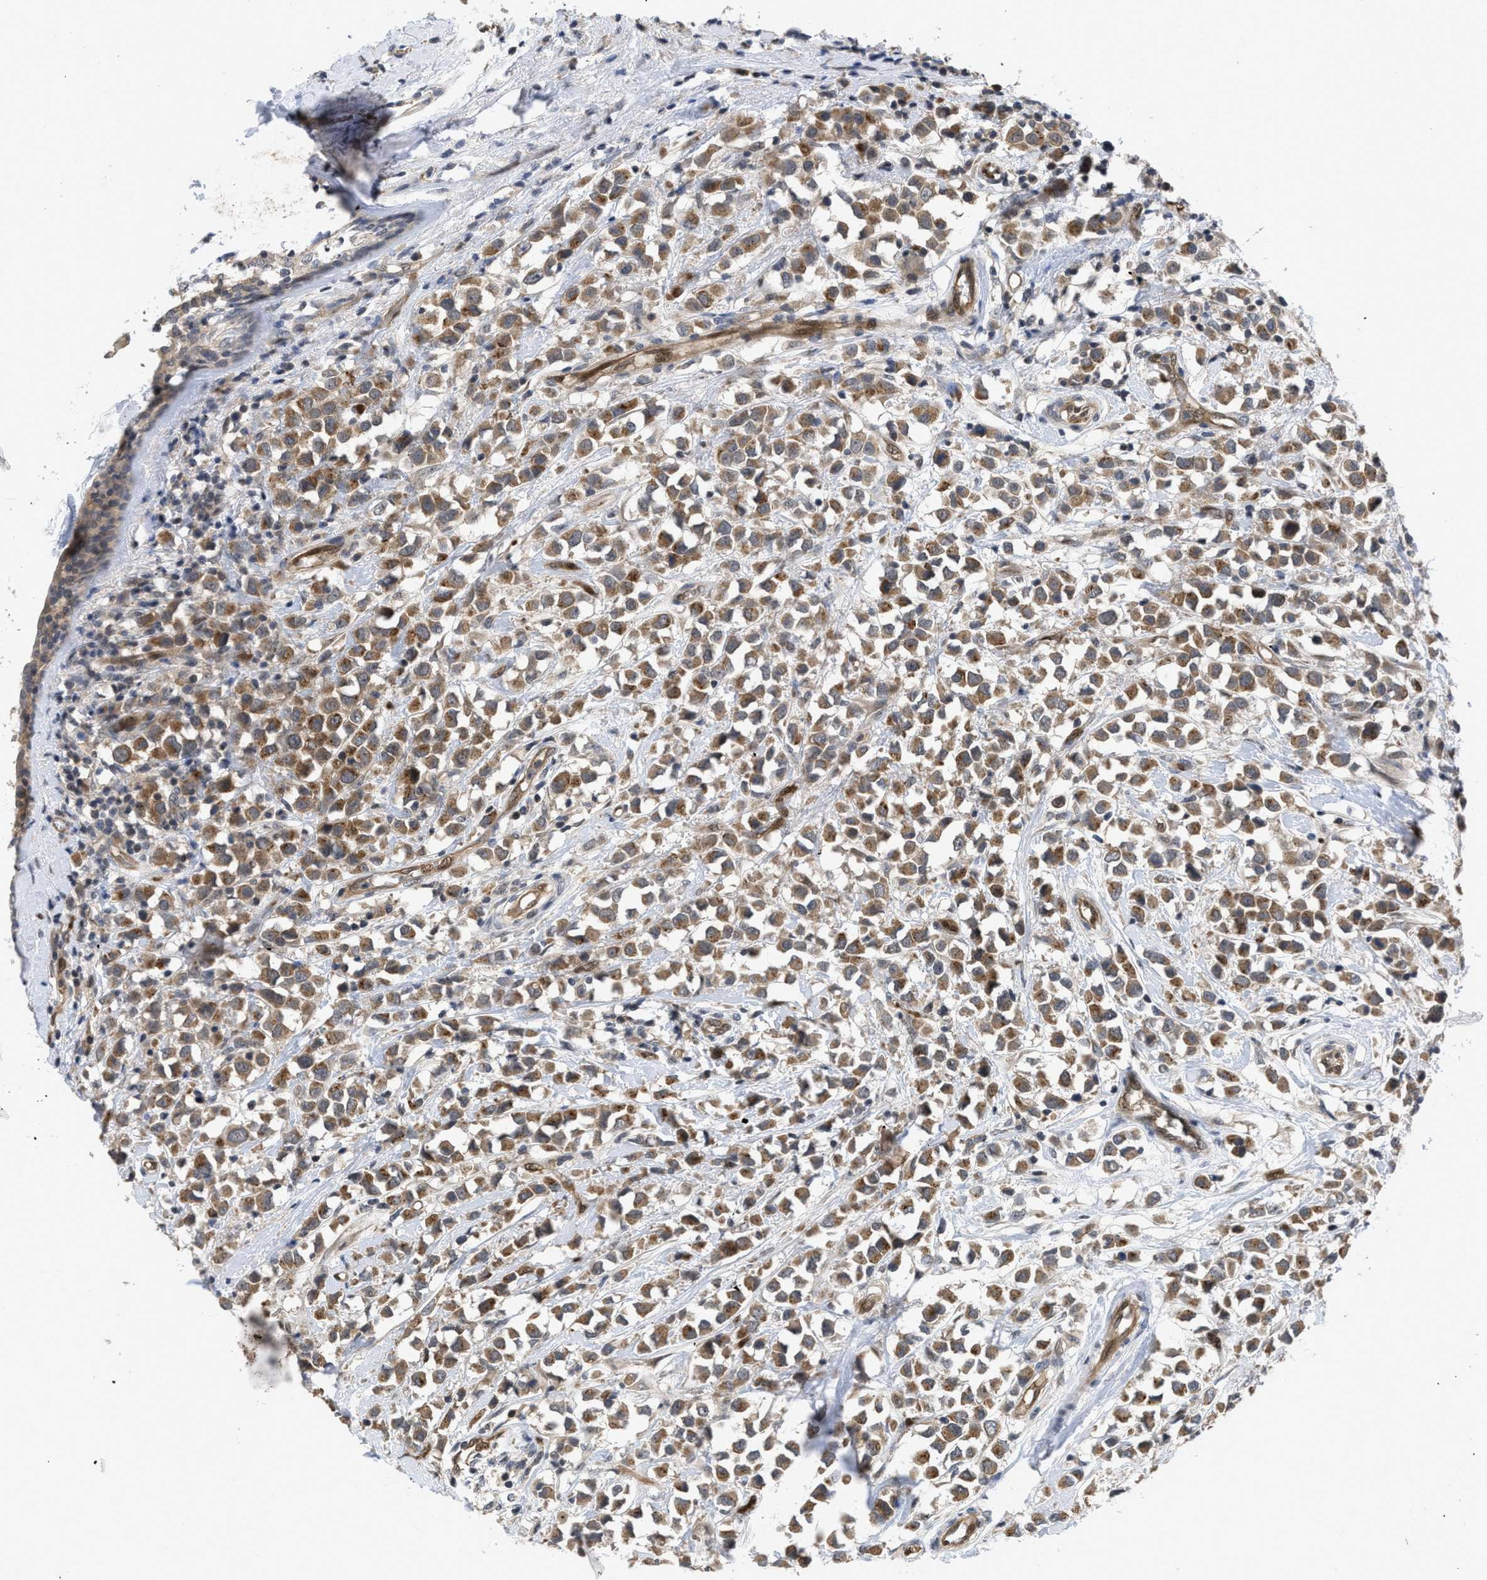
{"staining": {"intensity": "moderate", "quantity": ">75%", "location": "cytoplasmic/membranous"}, "tissue": "breast cancer", "cell_type": "Tumor cells", "image_type": "cancer", "snomed": [{"axis": "morphology", "description": "Duct carcinoma"}, {"axis": "topography", "description": "Breast"}], "caption": "This is a micrograph of immunohistochemistry (IHC) staining of breast infiltrating ductal carcinoma, which shows moderate staining in the cytoplasmic/membranous of tumor cells.", "gene": "LDAF1", "patient": {"sex": "female", "age": 61}}